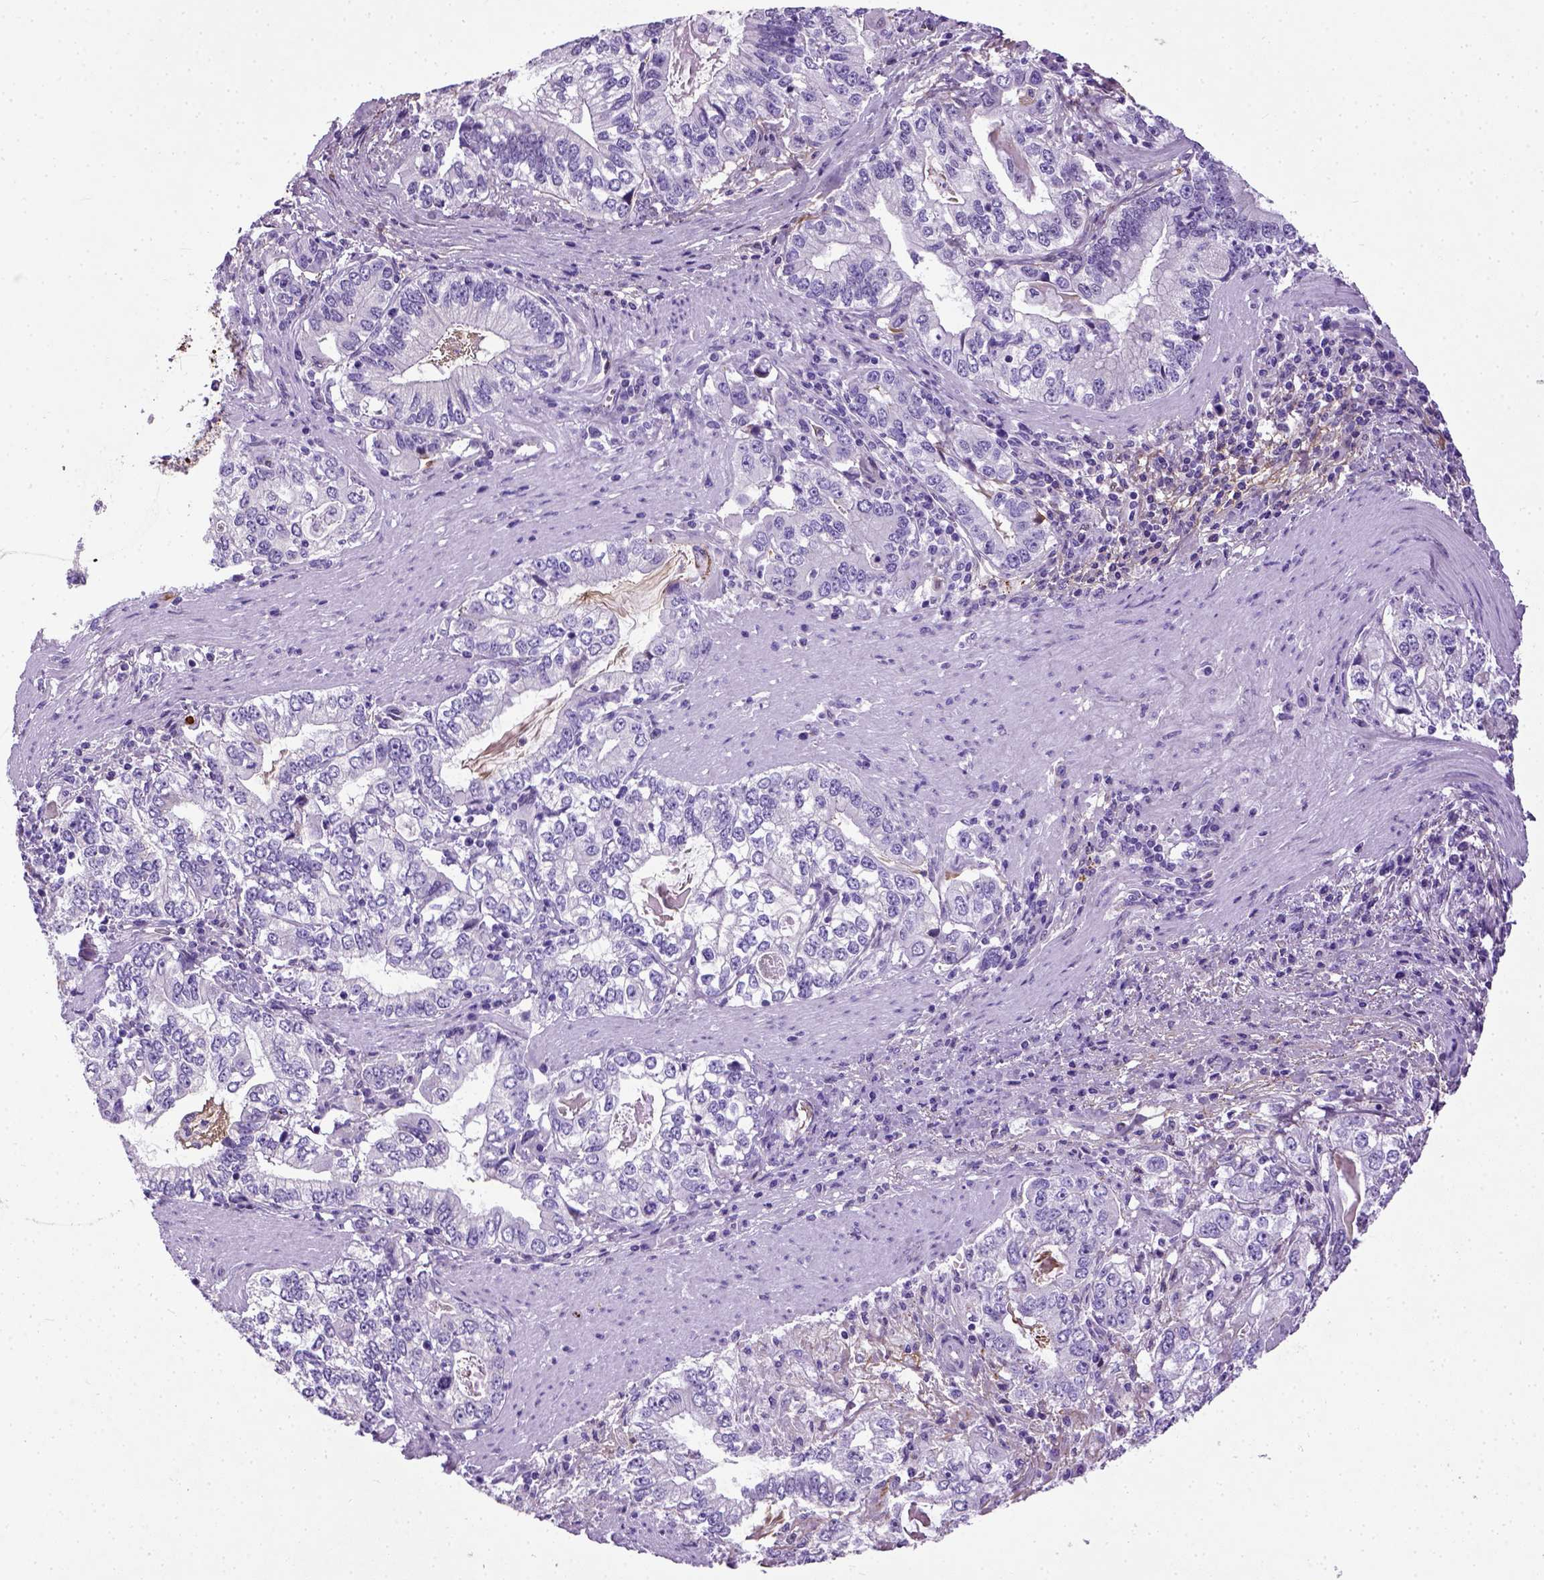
{"staining": {"intensity": "negative", "quantity": "none", "location": "none"}, "tissue": "stomach cancer", "cell_type": "Tumor cells", "image_type": "cancer", "snomed": [{"axis": "morphology", "description": "Adenocarcinoma, NOS"}, {"axis": "topography", "description": "Stomach, lower"}], "caption": "High power microscopy micrograph of an immunohistochemistry (IHC) photomicrograph of stomach cancer, revealing no significant positivity in tumor cells. (Stains: DAB immunohistochemistry with hematoxylin counter stain, Microscopy: brightfield microscopy at high magnification).", "gene": "ADAMTS8", "patient": {"sex": "female", "age": 72}}